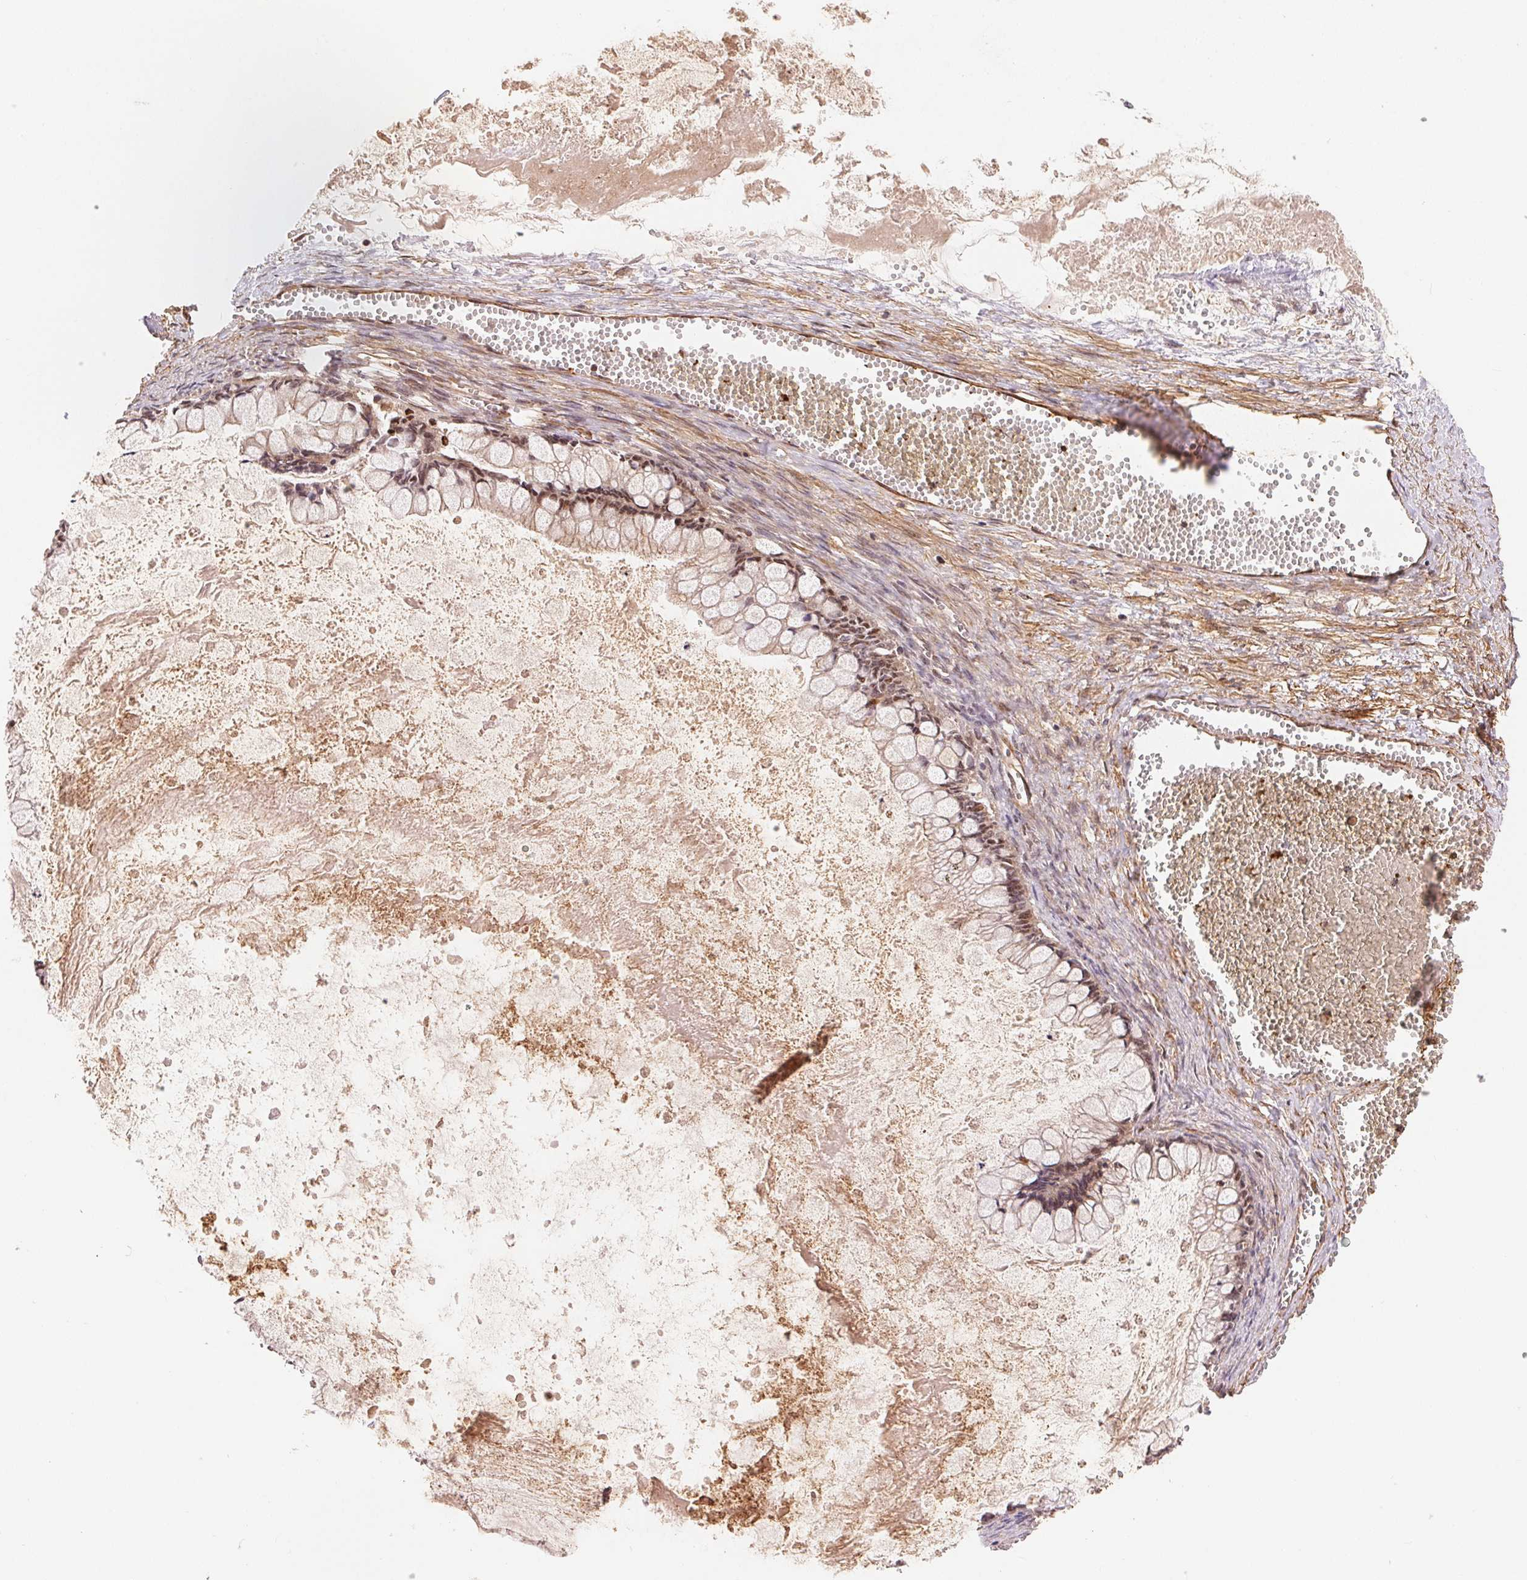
{"staining": {"intensity": "moderate", "quantity": "<25%", "location": "nuclear"}, "tissue": "ovarian cancer", "cell_type": "Tumor cells", "image_type": "cancer", "snomed": [{"axis": "morphology", "description": "Cystadenocarcinoma, mucinous, NOS"}, {"axis": "topography", "description": "Ovary"}], "caption": "Immunohistochemical staining of mucinous cystadenocarcinoma (ovarian) reveals moderate nuclear protein positivity in about <25% of tumor cells. Immunohistochemistry (ihc) stains the protein in brown and the nuclei are stained blue.", "gene": "TNIP2", "patient": {"sex": "female", "age": 67}}